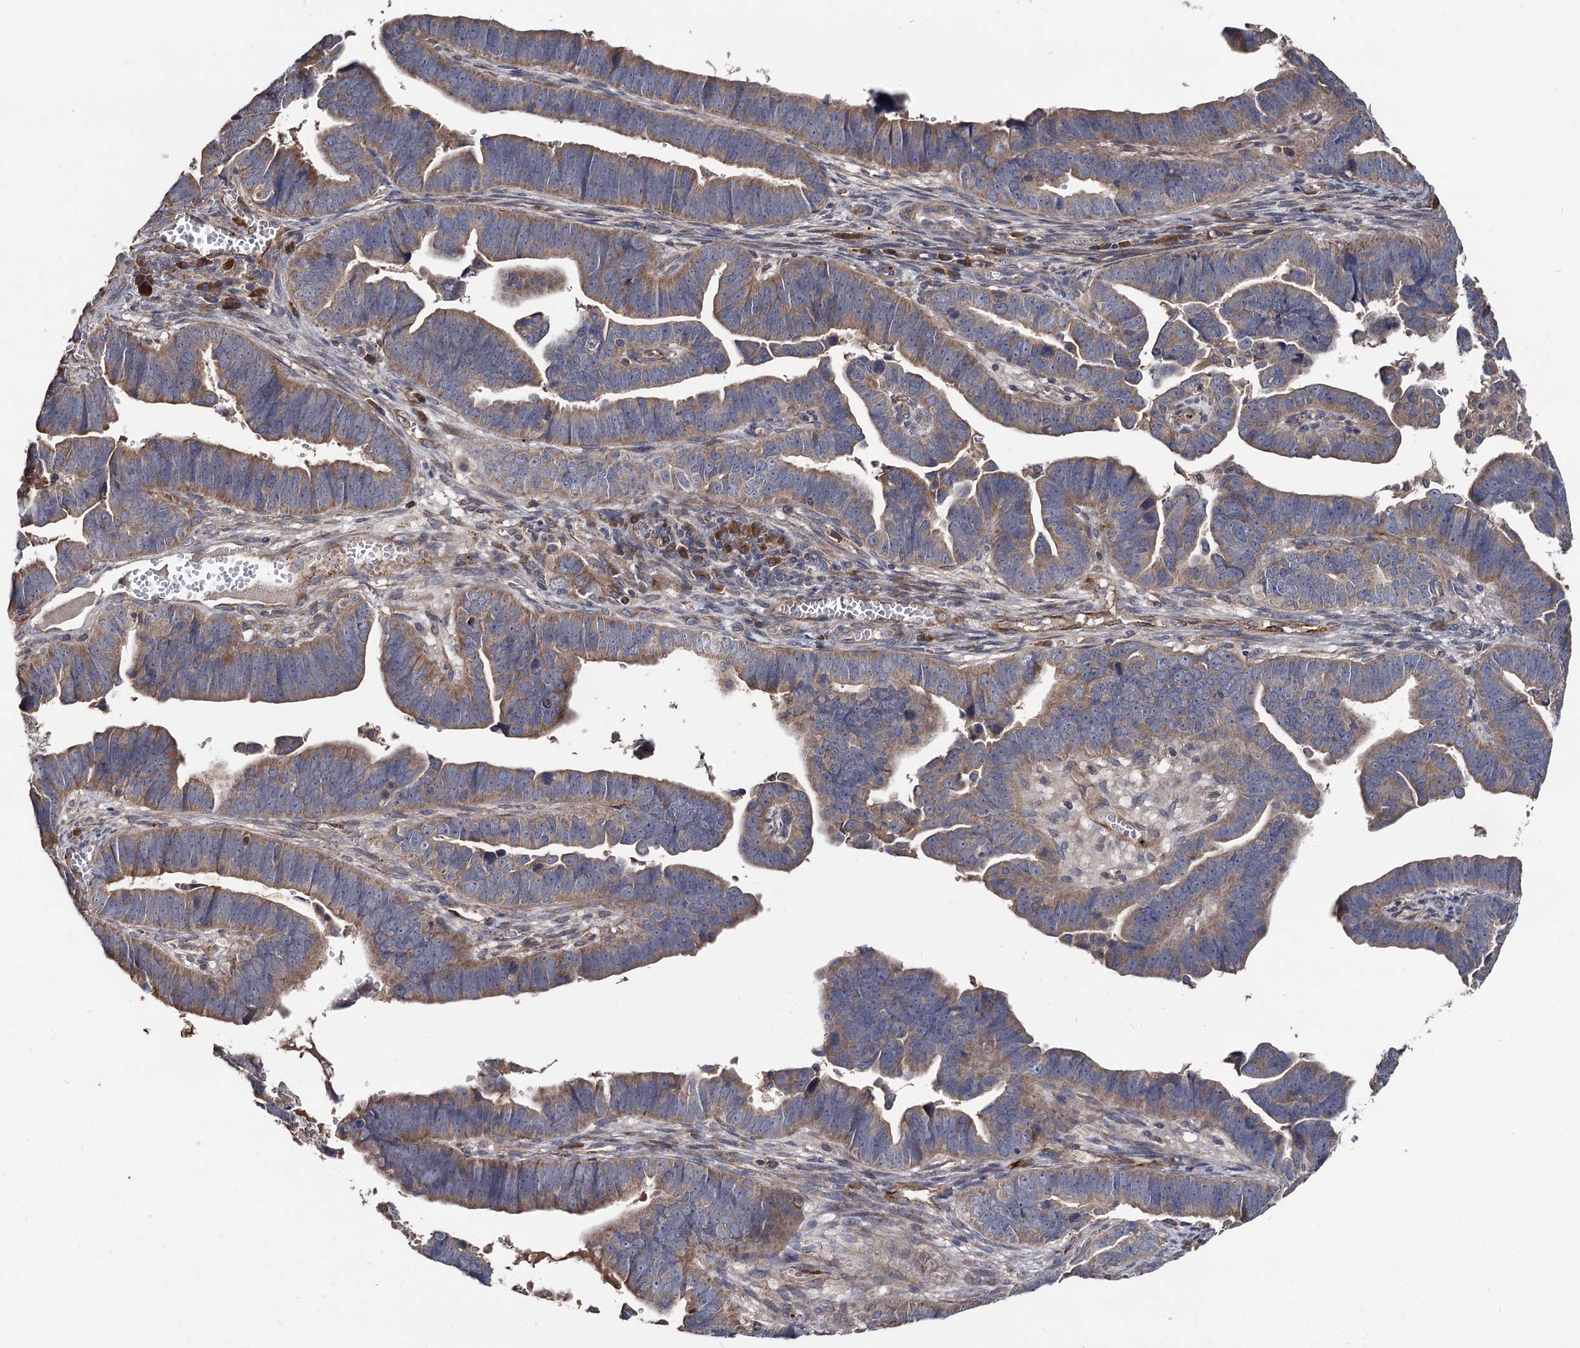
{"staining": {"intensity": "moderate", "quantity": ">75%", "location": "cytoplasmic/membranous"}, "tissue": "endometrial cancer", "cell_type": "Tumor cells", "image_type": "cancer", "snomed": [{"axis": "morphology", "description": "Adenocarcinoma, NOS"}, {"axis": "topography", "description": "Endometrium"}], "caption": "The immunohistochemical stain highlights moderate cytoplasmic/membranous staining in tumor cells of endometrial cancer tissue.", "gene": "RASSF1", "patient": {"sex": "female", "age": 75}}